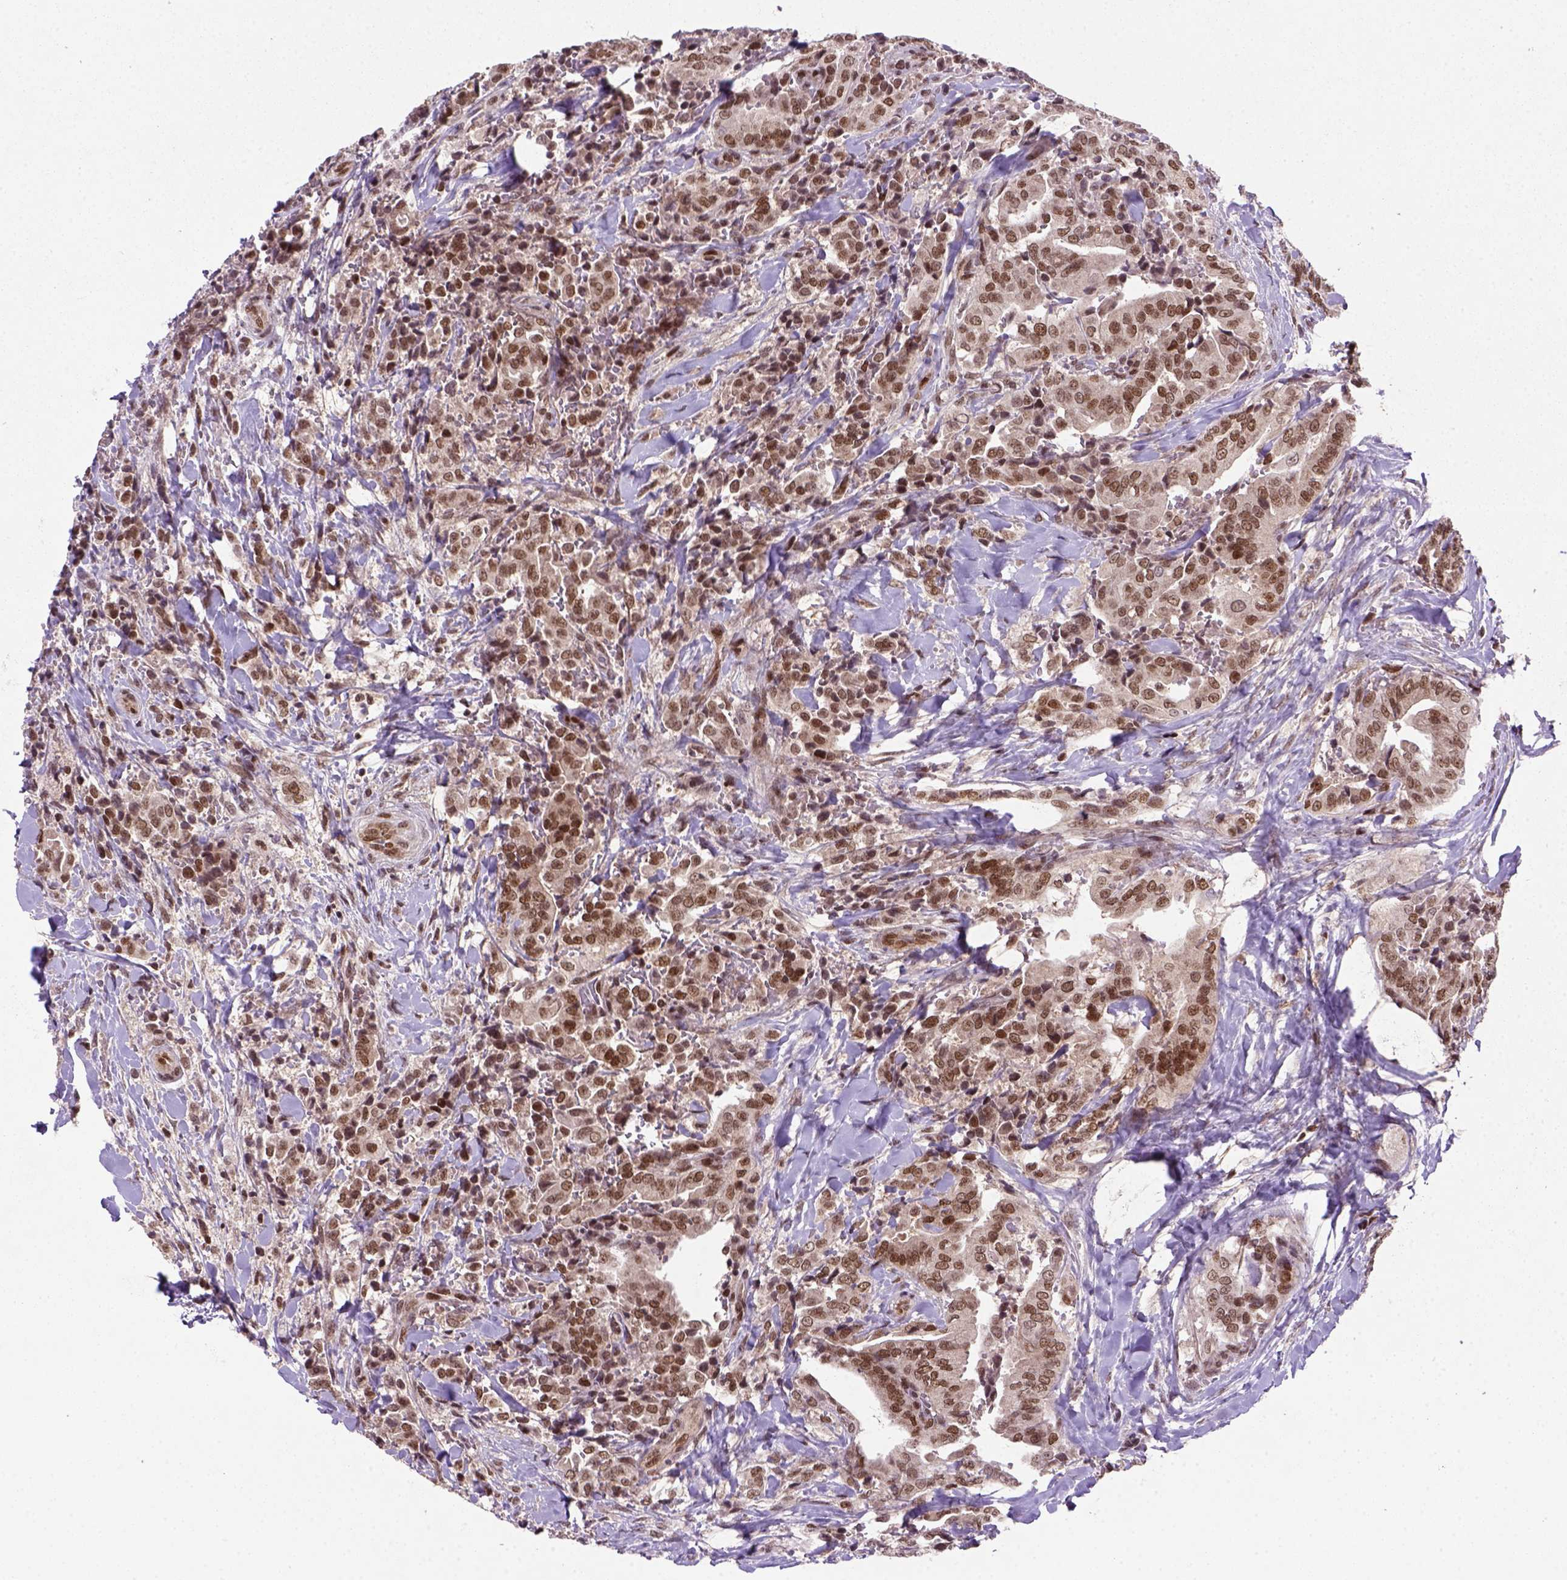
{"staining": {"intensity": "moderate", "quantity": ">75%", "location": "nuclear"}, "tissue": "thyroid cancer", "cell_type": "Tumor cells", "image_type": "cancer", "snomed": [{"axis": "morphology", "description": "Papillary adenocarcinoma, NOS"}, {"axis": "topography", "description": "Thyroid gland"}], "caption": "High-magnification brightfield microscopy of thyroid cancer stained with DAB (3,3'-diaminobenzidine) (brown) and counterstained with hematoxylin (blue). tumor cells exhibit moderate nuclear positivity is present in approximately>75% of cells. (IHC, brightfield microscopy, high magnification).", "gene": "MGMT", "patient": {"sex": "male", "age": 61}}